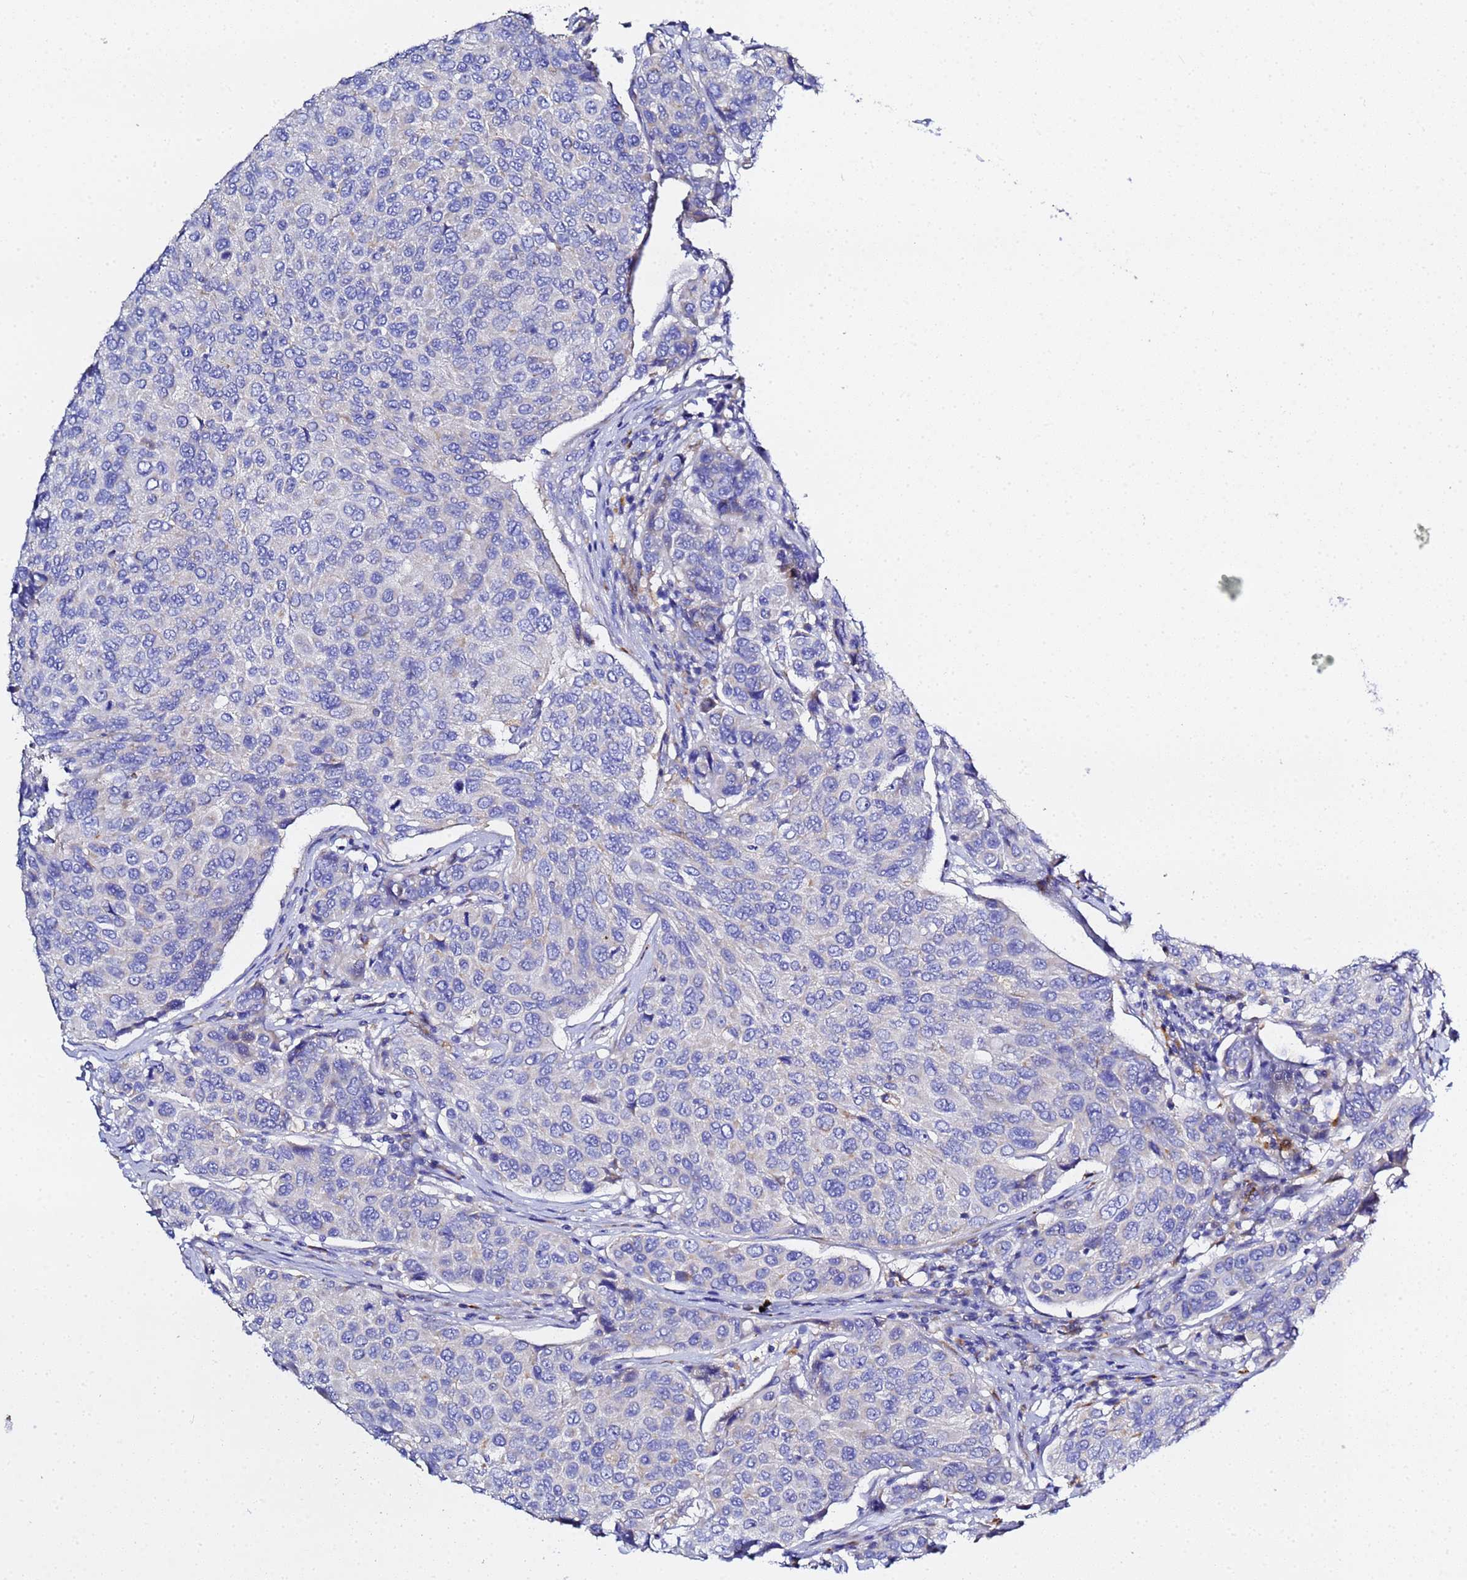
{"staining": {"intensity": "negative", "quantity": "none", "location": "none"}, "tissue": "breast cancer", "cell_type": "Tumor cells", "image_type": "cancer", "snomed": [{"axis": "morphology", "description": "Duct carcinoma"}, {"axis": "topography", "description": "Breast"}], "caption": "There is no significant expression in tumor cells of infiltrating ductal carcinoma (breast).", "gene": "VTI1B", "patient": {"sex": "female", "age": 55}}